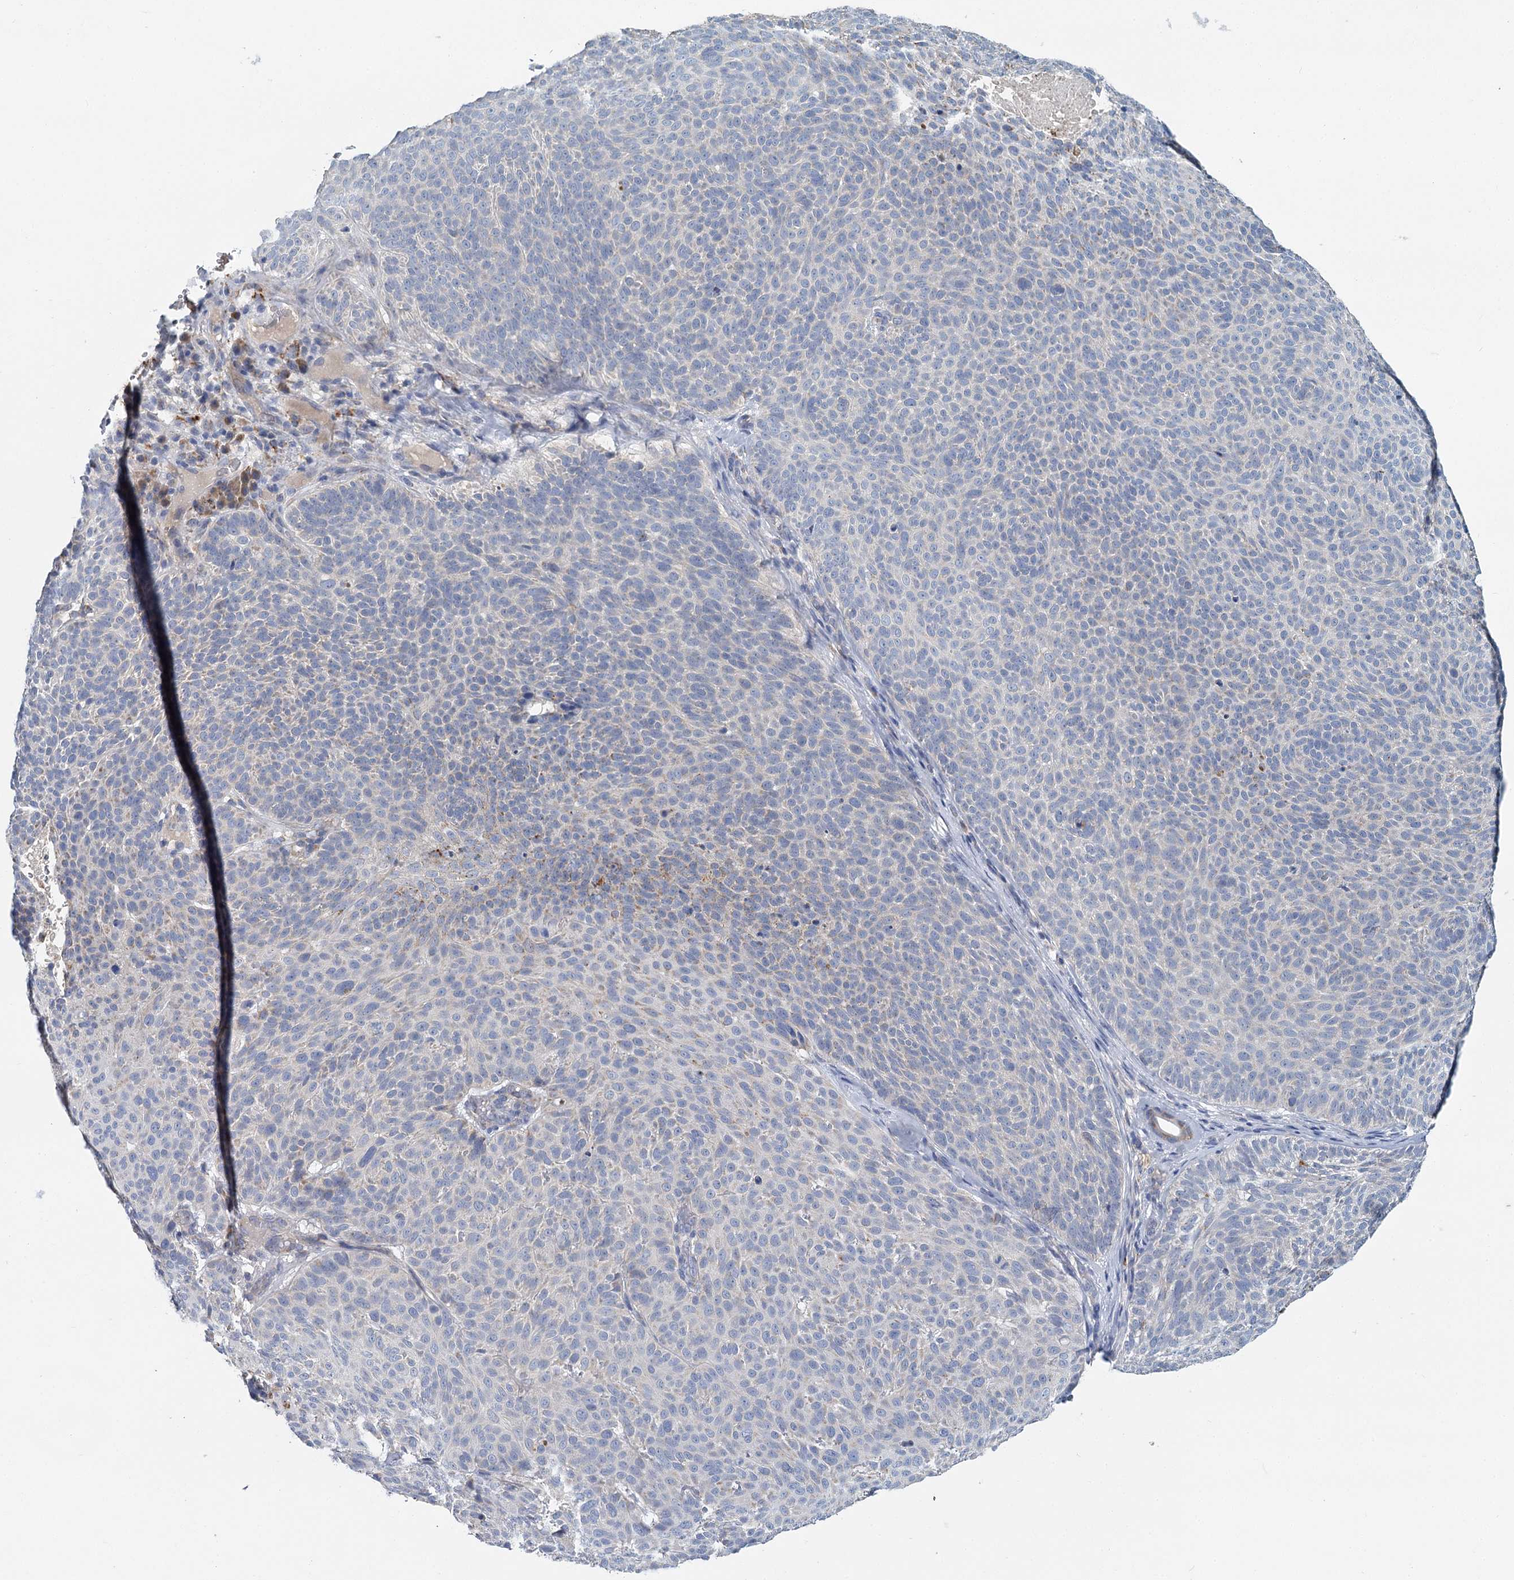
{"staining": {"intensity": "negative", "quantity": "none", "location": "none"}, "tissue": "skin cancer", "cell_type": "Tumor cells", "image_type": "cancer", "snomed": [{"axis": "morphology", "description": "Basal cell carcinoma"}, {"axis": "topography", "description": "Skin"}], "caption": "DAB immunohistochemical staining of skin basal cell carcinoma shows no significant expression in tumor cells. The staining was performed using DAB to visualize the protein expression in brown, while the nuclei were stained in blue with hematoxylin (Magnification: 20x).", "gene": "ANKRD16", "patient": {"sex": "male", "age": 85}}